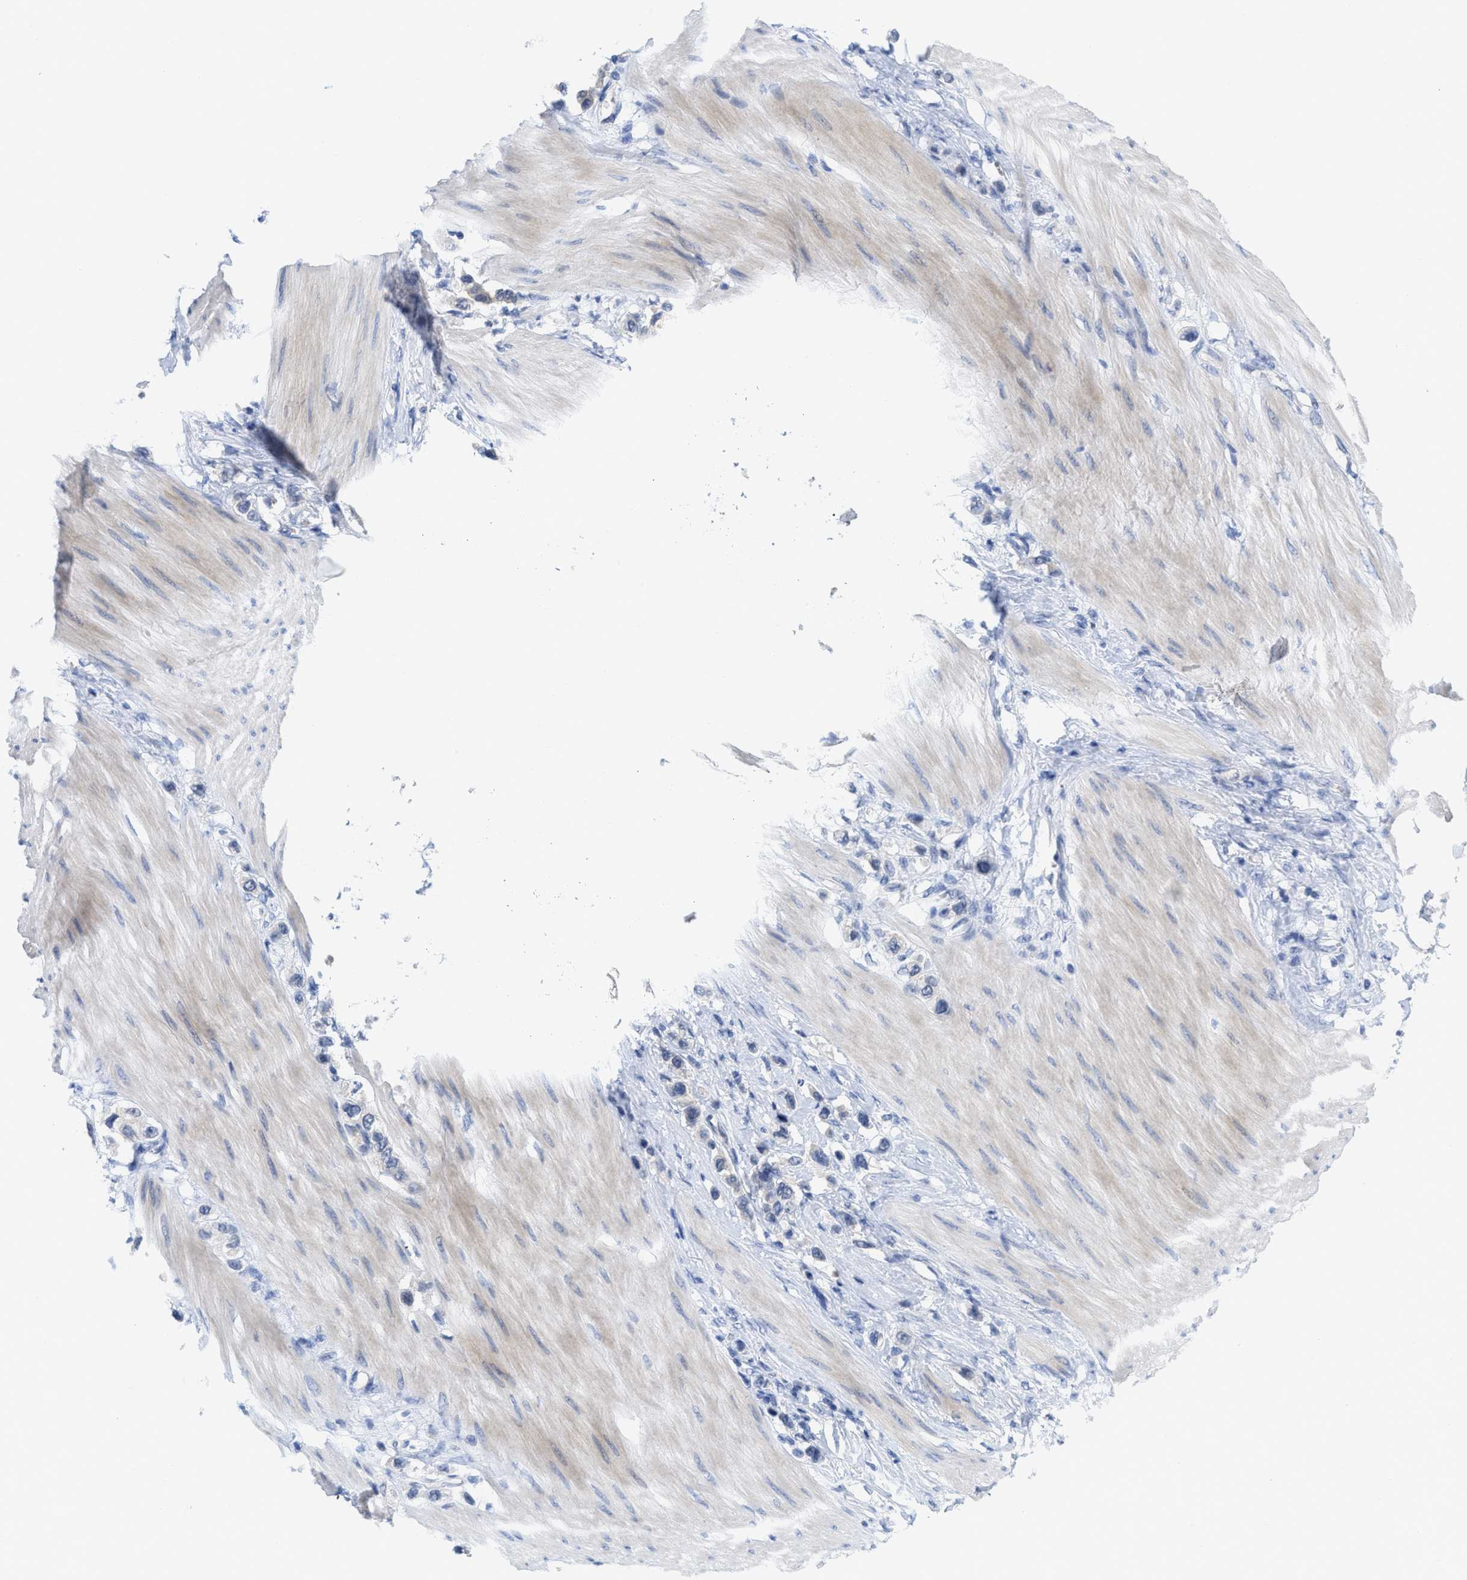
{"staining": {"intensity": "negative", "quantity": "none", "location": "none"}, "tissue": "stomach cancer", "cell_type": "Tumor cells", "image_type": "cancer", "snomed": [{"axis": "morphology", "description": "Adenocarcinoma, NOS"}, {"axis": "topography", "description": "Stomach"}], "caption": "This is an immunohistochemistry (IHC) histopathology image of stomach adenocarcinoma. There is no positivity in tumor cells.", "gene": "LDAF1", "patient": {"sex": "female", "age": 65}}